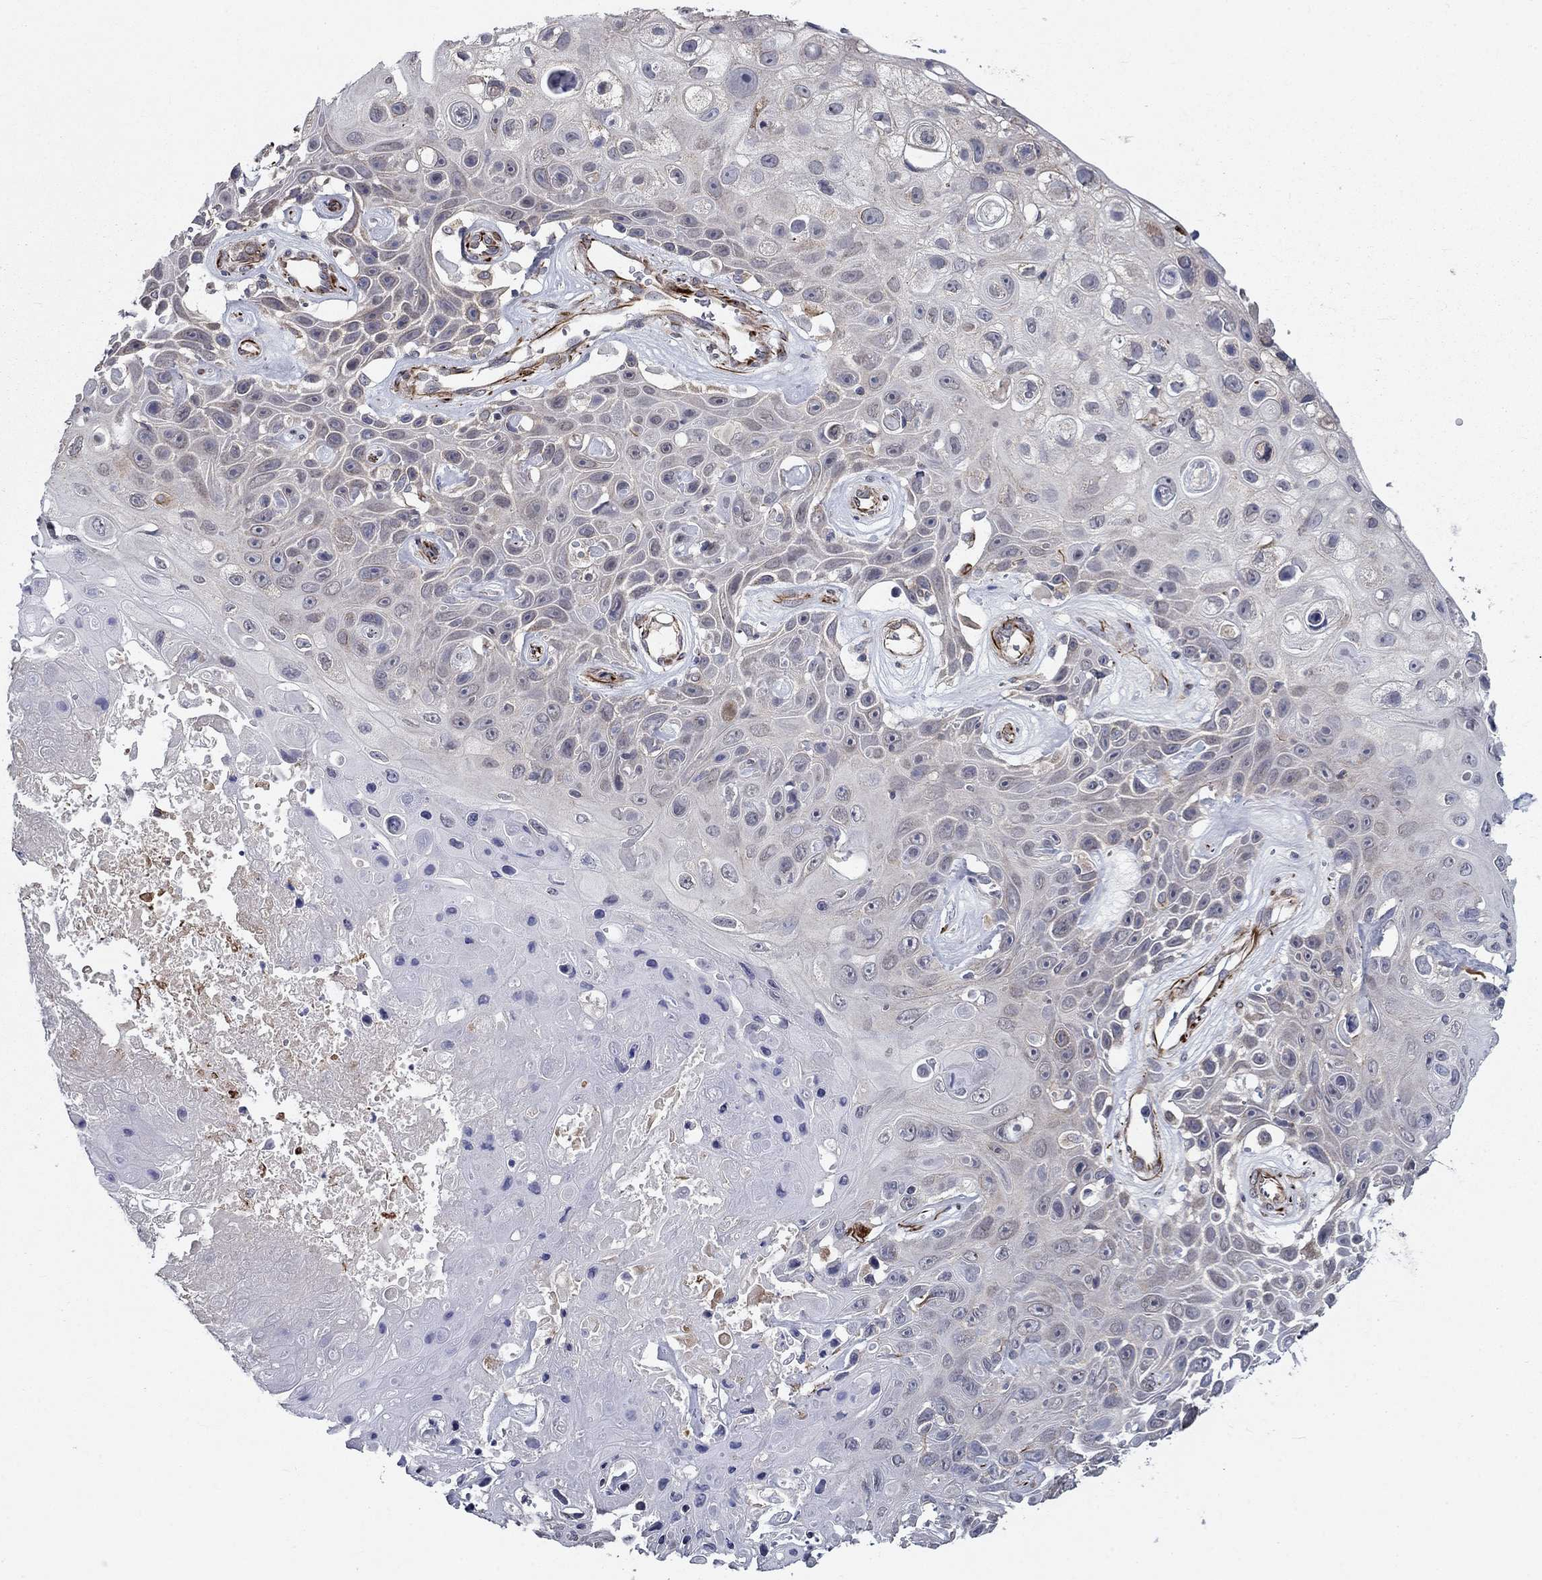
{"staining": {"intensity": "negative", "quantity": "none", "location": "none"}, "tissue": "skin cancer", "cell_type": "Tumor cells", "image_type": "cancer", "snomed": [{"axis": "morphology", "description": "Squamous cell carcinoma, NOS"}, {"axis": "topography", "description": "Skin"}], "caption": "Histopathology image shows no protein expression in tumor cells of skin cancer tissue.", "gene": "LACTB2", "patient": {"sex": "male", "age": 82}}